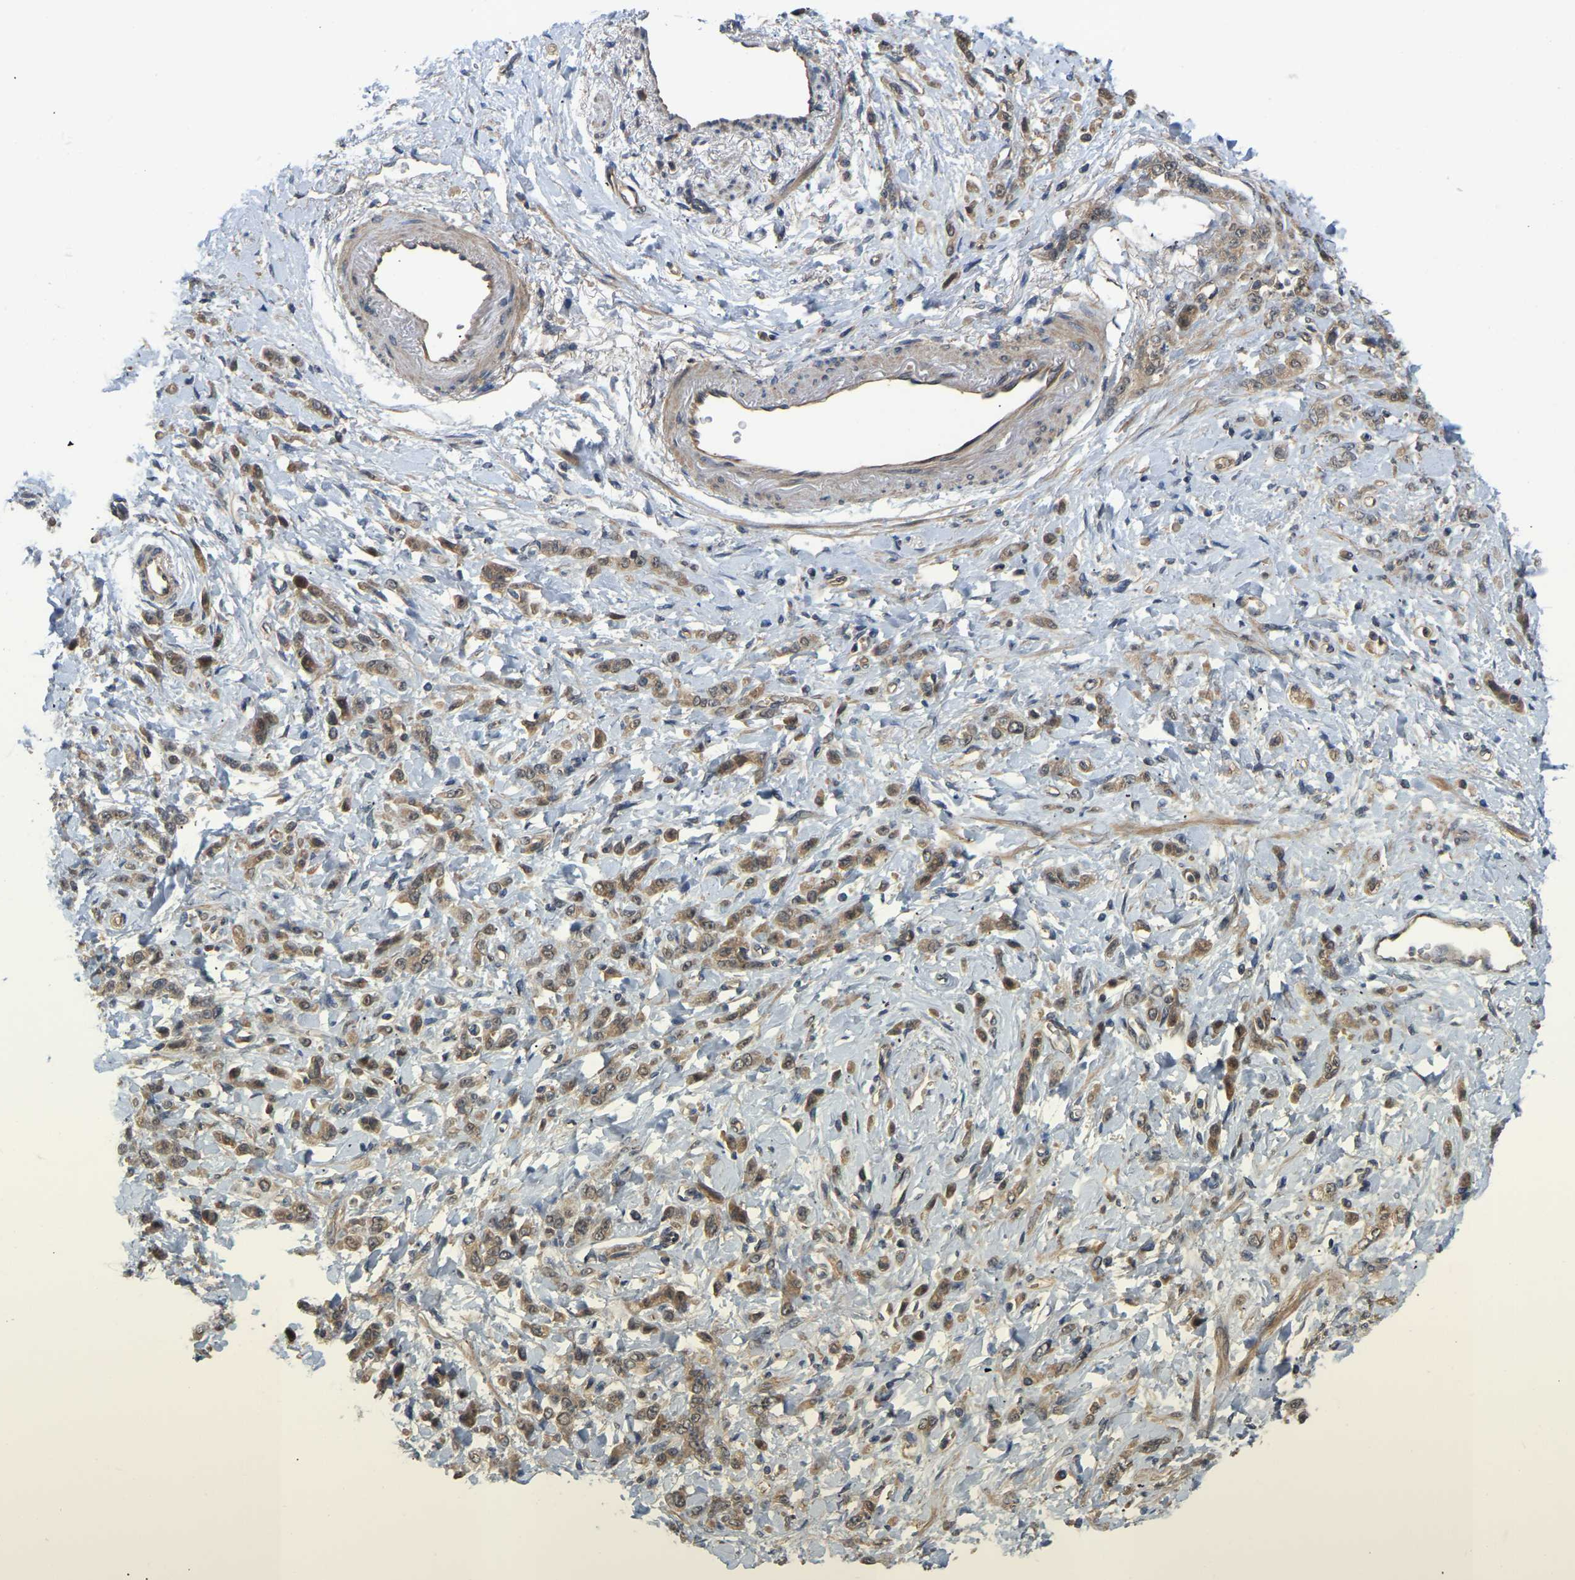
{"staining": {"intensity": "moderate", "quantity": ">75%", "location": "cytoplasmic/membranous"}, "tissue": "stomach cancer", "cell_type": "Tumor cells", "image_type": "cancer", "snomed": [{"axis": "morphology", "description": "Normal tissue, NOS"}, {"axis": "morphology", "description": "Adenocarcinoma, NOS"}, {"axis": "topography", "description": "Stomach"}], "caption": "Protein analysis of adenocarcinoma (stomach) tissue exhibits moderate cytoplasmic/membranous positivity in about >75% of tumor cells.", "gene": "LIMK2", "patient": {"sex": "male", "age": 82}}